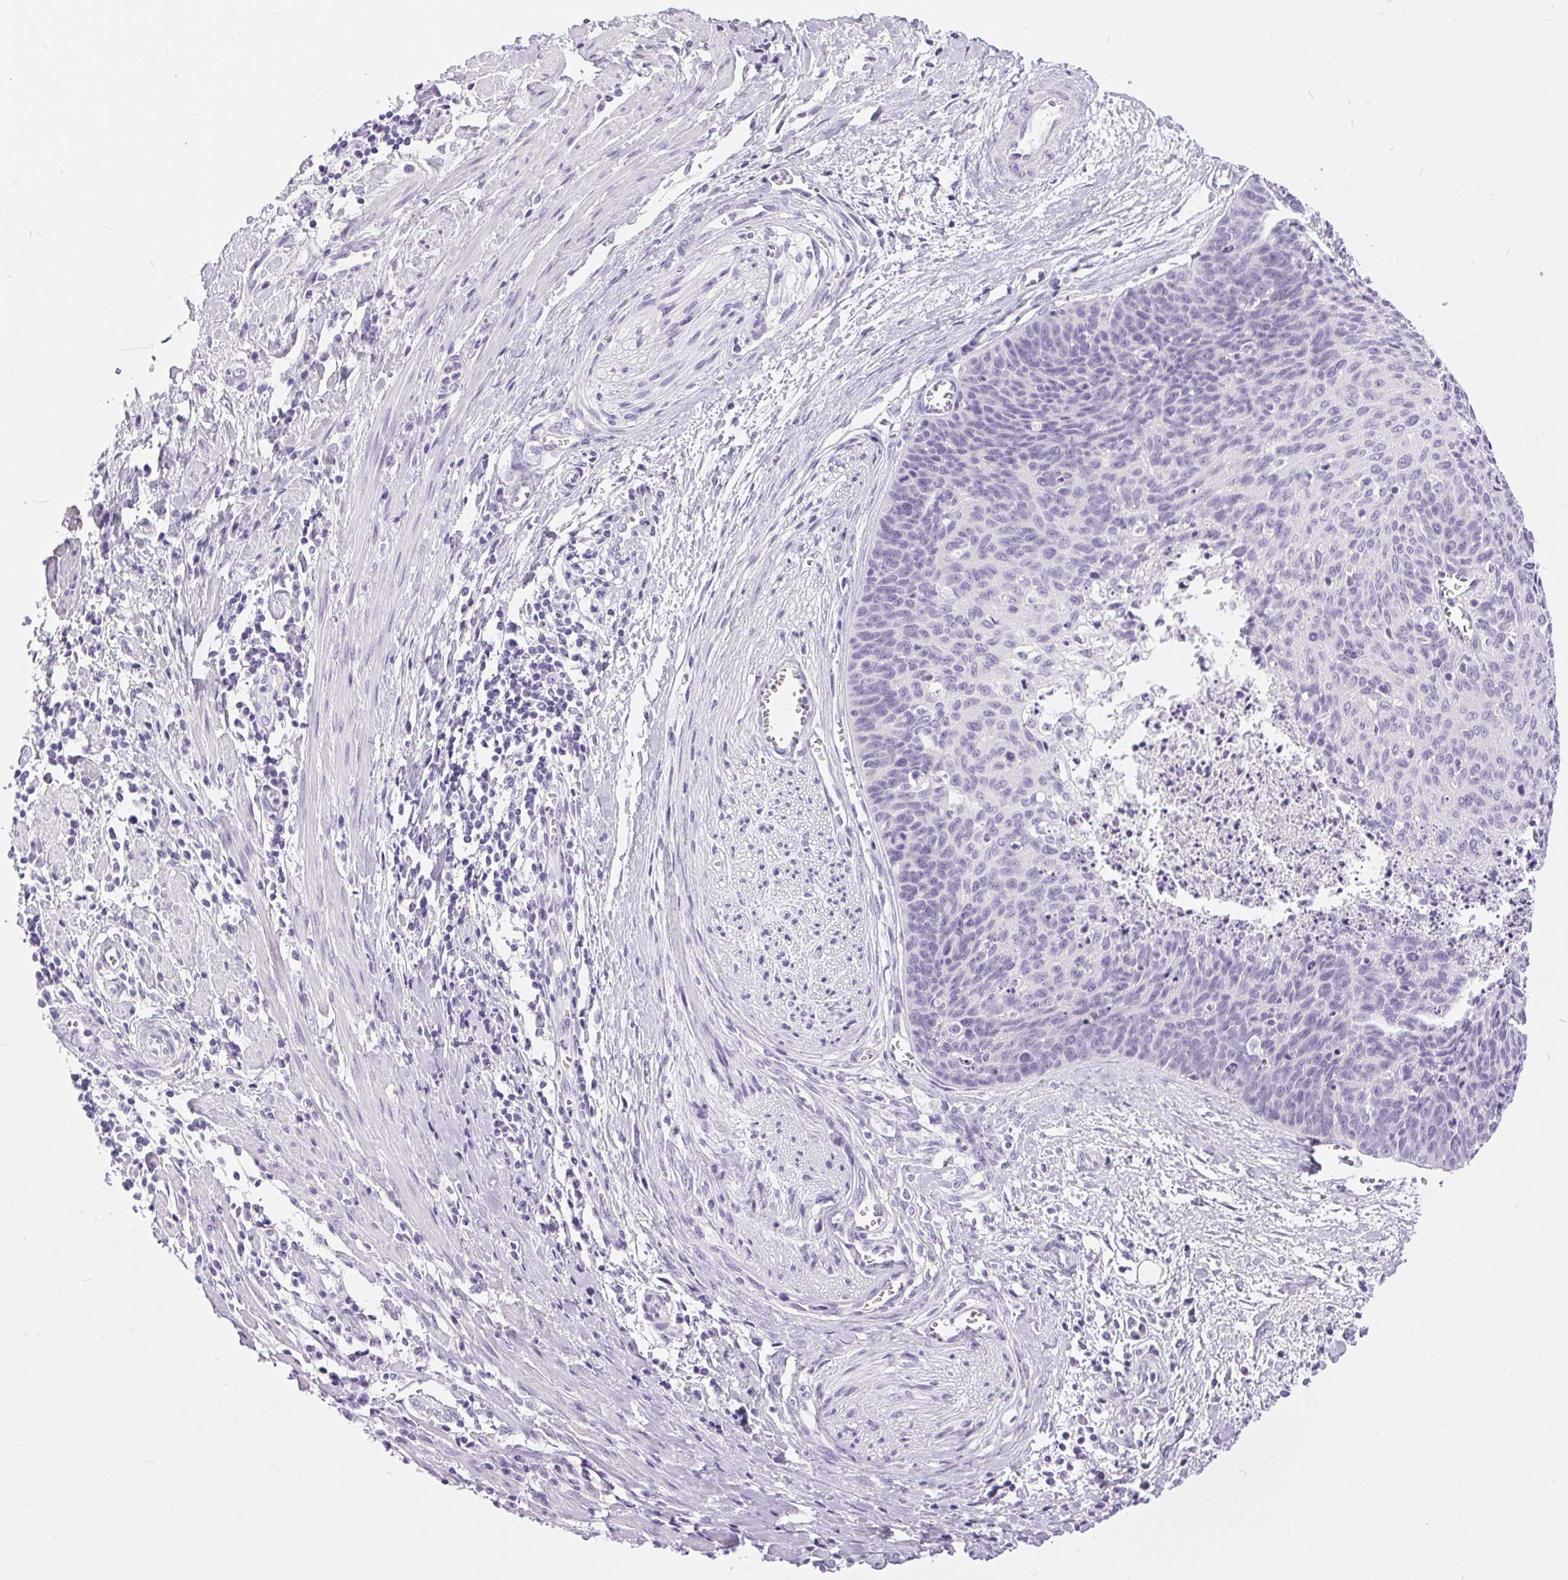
{"staining": {"intensity": "negative", "quantity": "none", "location": "none"}, "tissue": "cervical cancer", "cell_type": "Tumor cells", "image_type": "cancer", "snomed": [{"axis": "morphology", "description": "Squamous cell carcinoma, NOS"}, {"axis": "topography", "description": "Cervix"}], "caption": "High magnification brightfield microscopy of cervical cancer stained with DAB (3,3'-diaminobenzidine) (brown) and counterstained with hematoxylin (blue): tumor cells show no significant staining.", "gene": "XDH", "patient": {"sex": "female", "age": 55}}